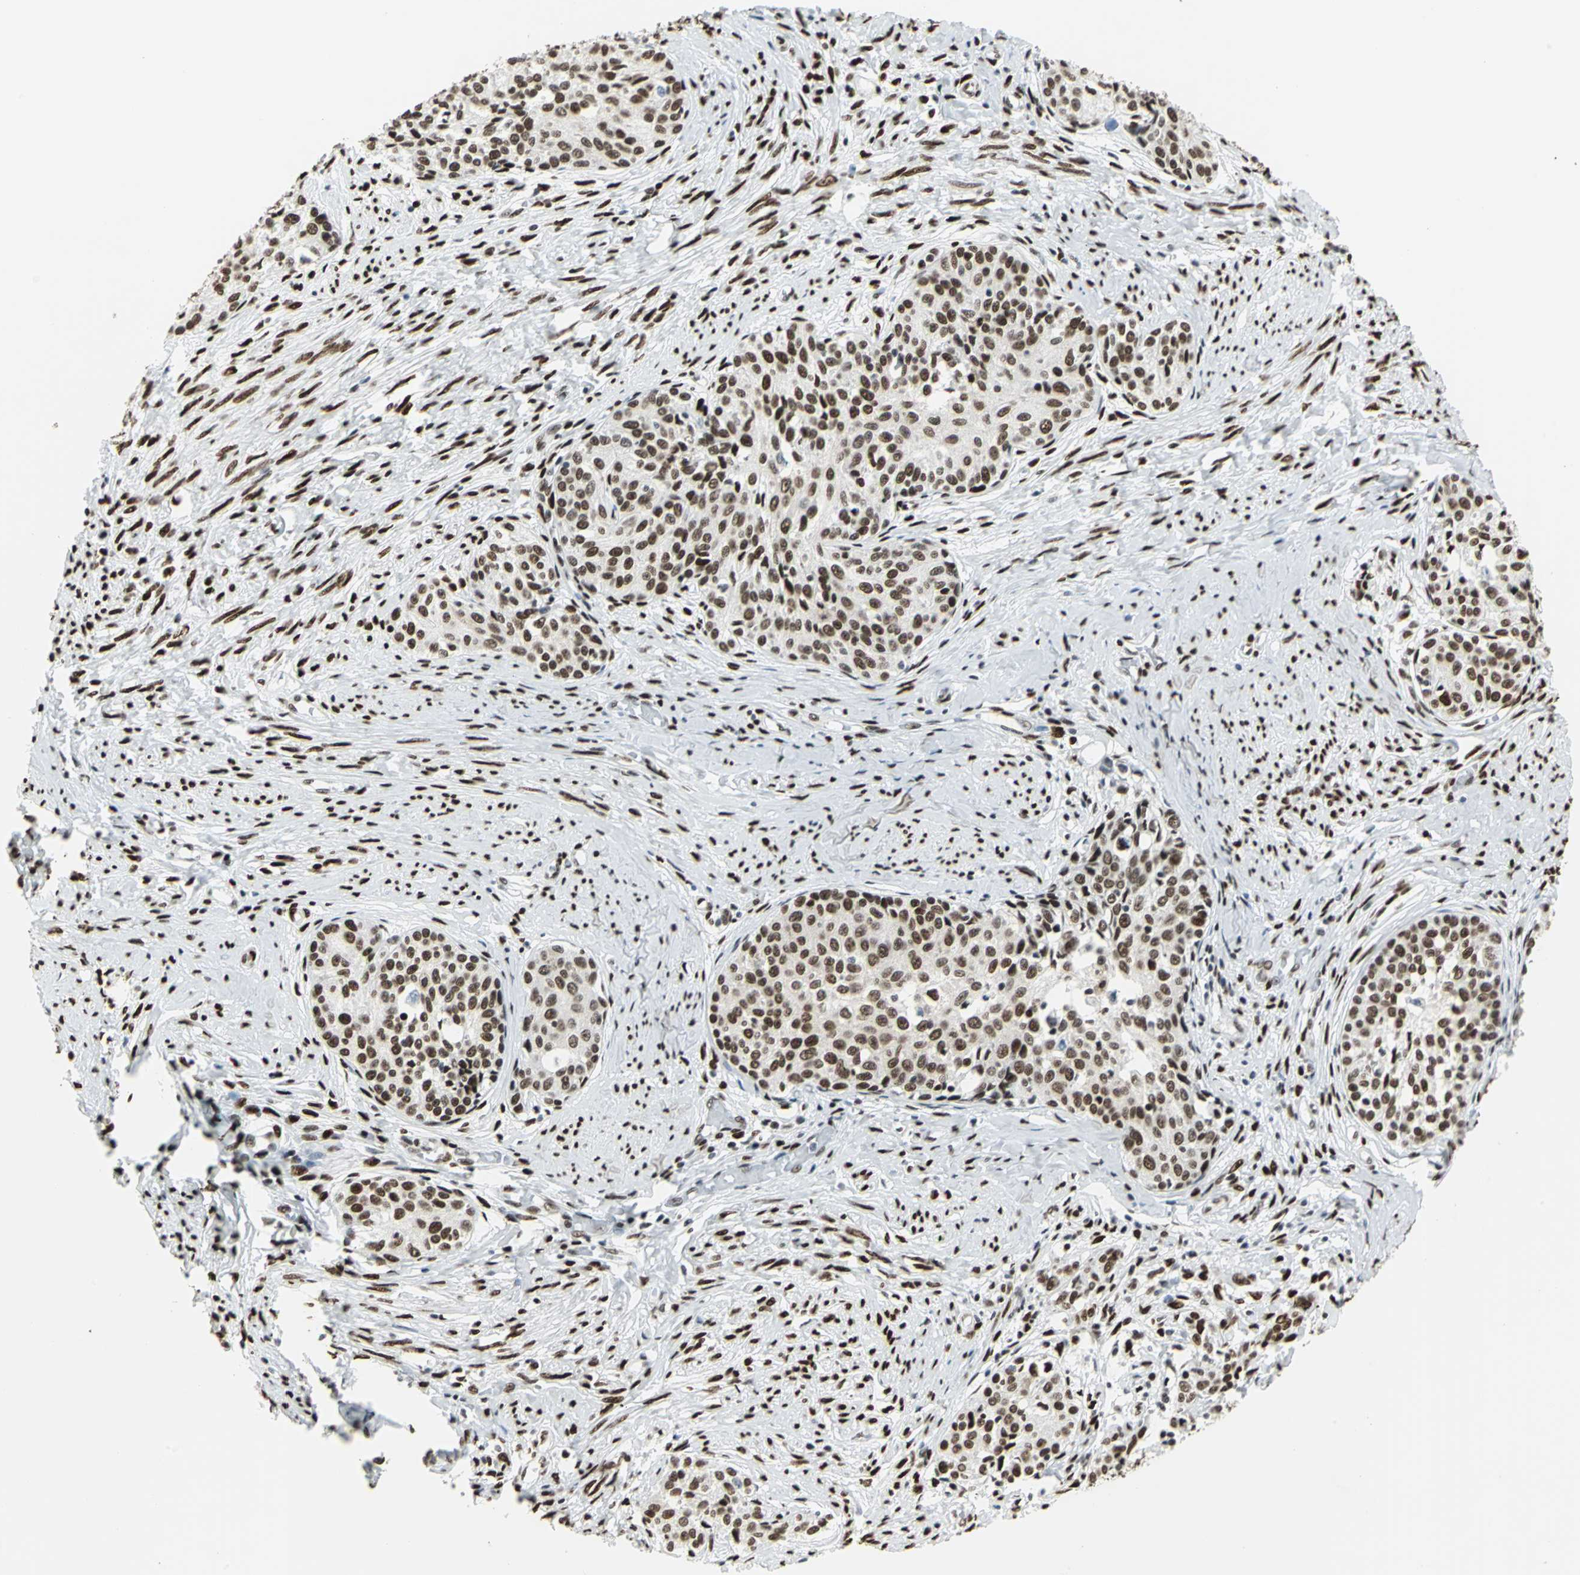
{"staining": {"intensity": "strong", "quantity": ">75%", "location": "nuclear"}, "tissue": "cervical cancer", "cell_type": "Tumor cells", "image_type": "cancer", "snomed": [{"axis": "morphology", "description": "Squamous cell carcinoma, NOS"}, {"axis": "morphology", "description": "Adenocarcinoma, NOS"}, {"axis": "topography", "description": "Cervix"}], "caption": "This micrograph reveals immunohistochemistry (IHC) staining of human adenocarcinoma (cervical), with high strong nuclear expression in approximately >75% of tumor cells.", "gene": "HDAC2", "patient": {"sex": "female", "age": 52}}